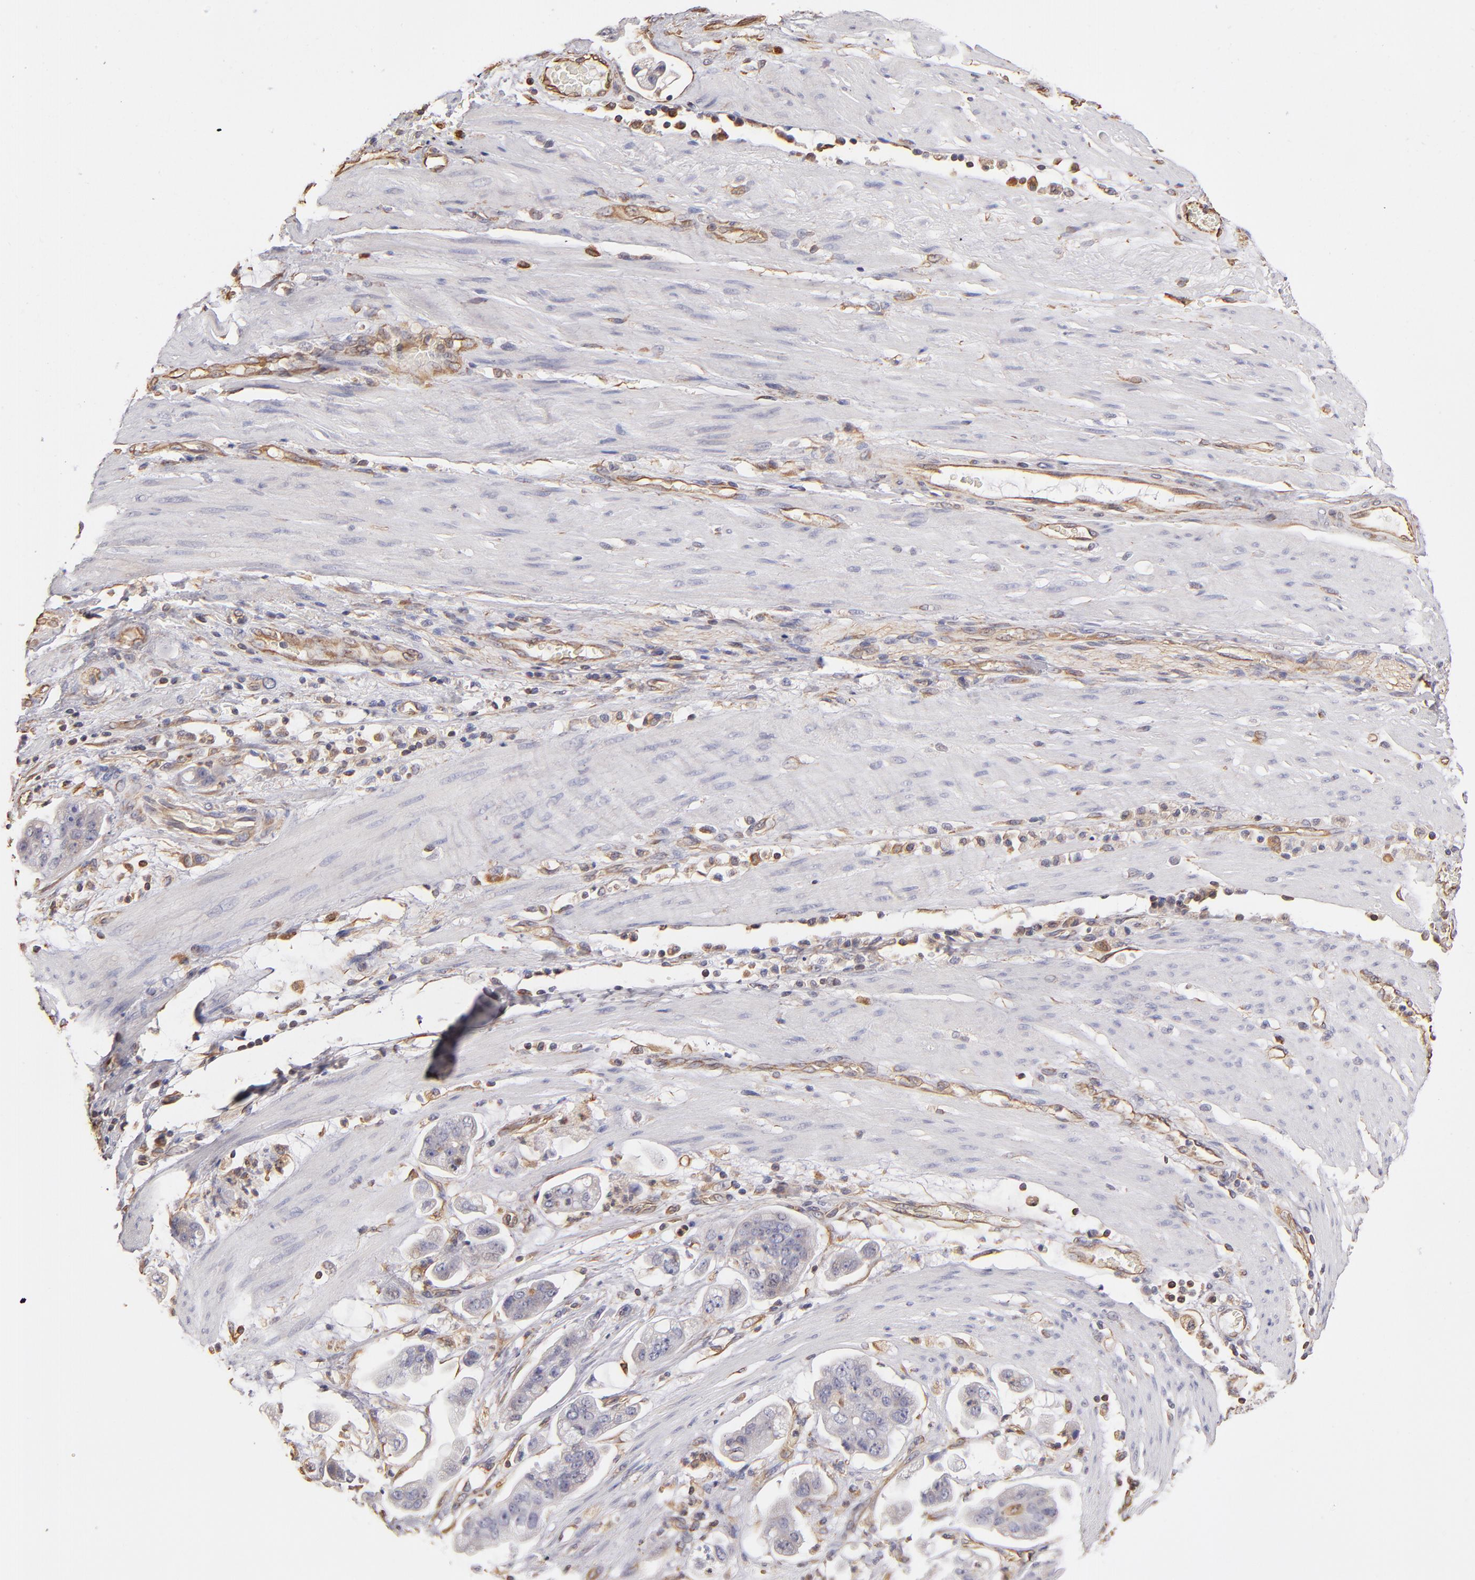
{"staining": {"intensity": "negative", "quantity": "none", "location": "none"}, "tissue": "stomach cancer", "cell_type": "Tumor cells", "image_type": "cancer", "snomed": [{"axis": "morphology", "description": "Adenocarcinoma, NOS"}, {"axis": "topography", "description": "Stomach"}], "caption": "This is a image of IHC staining of stomach adenocarcinoma, which shows no staining in tumor cells. The staining was performed using DAB (3,3'-diaminobenzidine) to visualize the protein expression in brown, while the nuclei were stained in blue with hematoxylin (Magnification: 20x).", "gene": "ABCC1", "patient": {"sex": "male", "age": 62}}